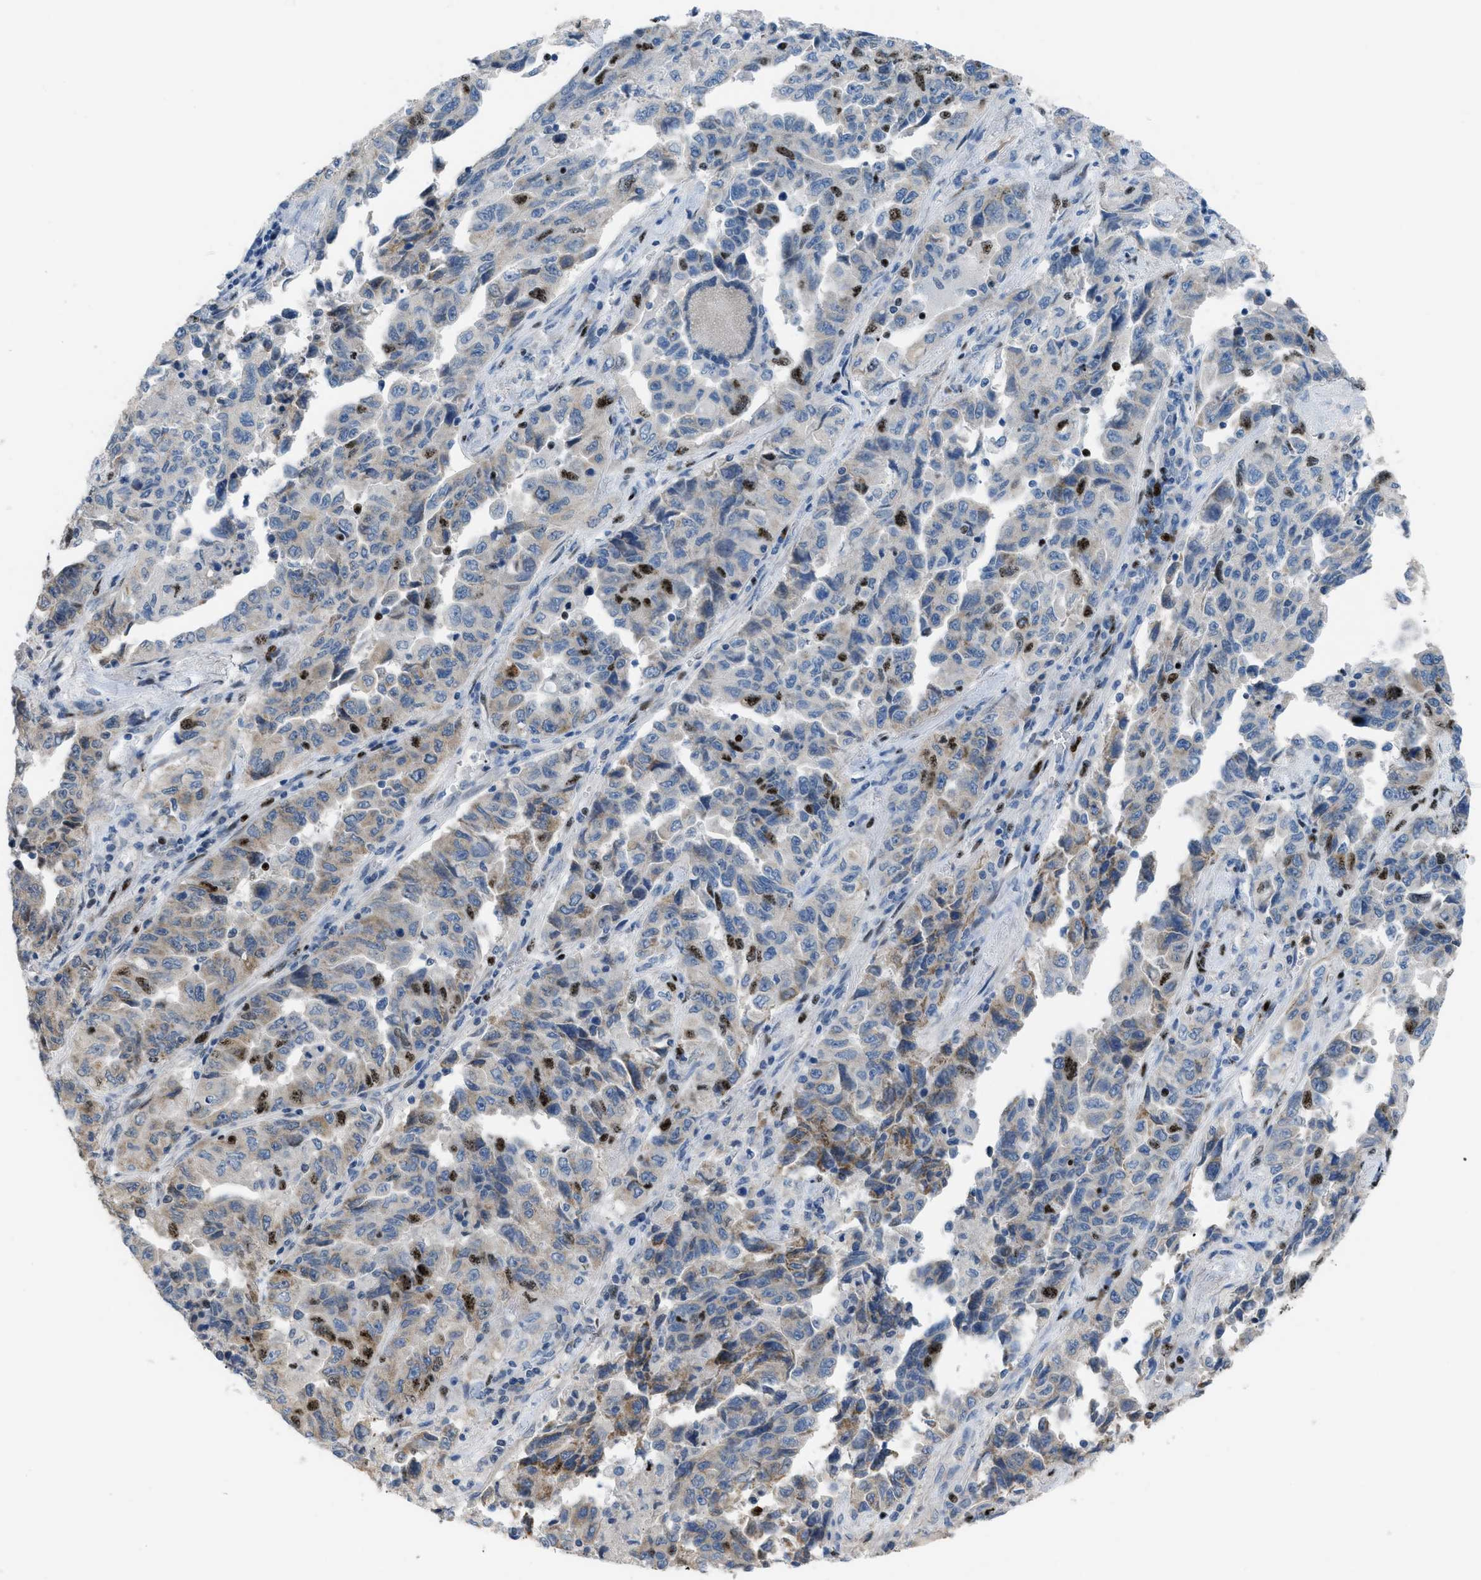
{"staining": {"intensity": "moderate", "quantity": "25%-75%", "location": "nuclear"}, "tissue": "lung cancer", "cell_type": "Tumor cells", "image_type": "cancer", "snomed": [{"axis": "morphology", "description": "Adenocarcinoma, NOS"}, {"axis": "topography", "description": "Lung"}], "caption": "A medium amount of moderate nuclear positivity is identified in about 25%-75% of tumor cells in adenocarcinoma (lung) tissue.", "gene": "CDR2", "patient": {"sex": "female", "age": 51}}